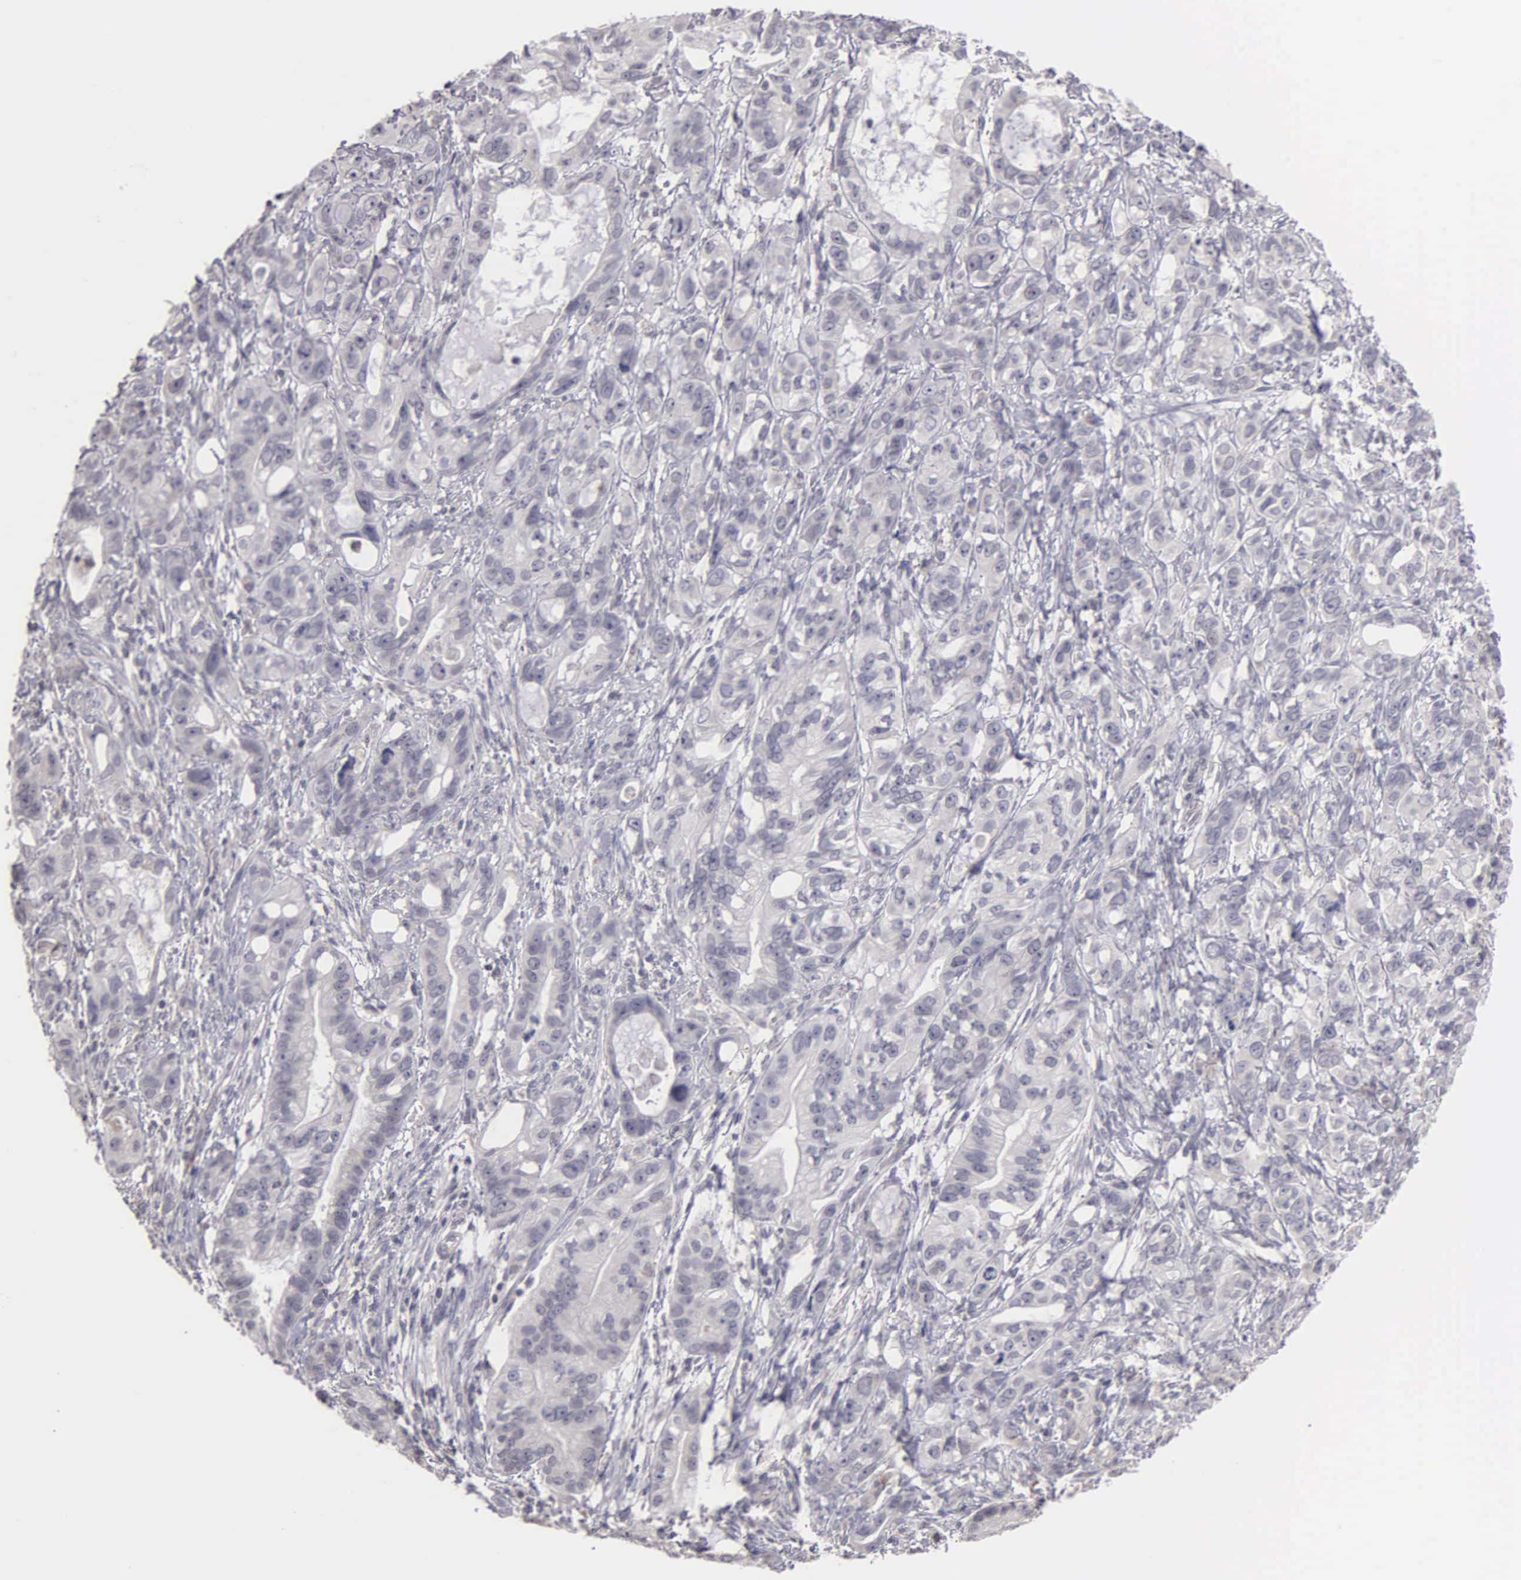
{"staining": {"intensity": "negative", "quantity": "none", "location": "none"}, "tissue": "stomach cancer", "cell_type": "Tumor cells", "image_type": "cancer", "snomed": [{"axis": "morphology", "description": "Adenocarcinoma, NOS"}, {"axis": "topography", "description": "Stomach, upper"}], "caption": "Protein analysis of stomach cancer exhibits no significant expression in tumor cells.", "gene": "BRD1", "patient": {"sex": "male", "age": 47}}